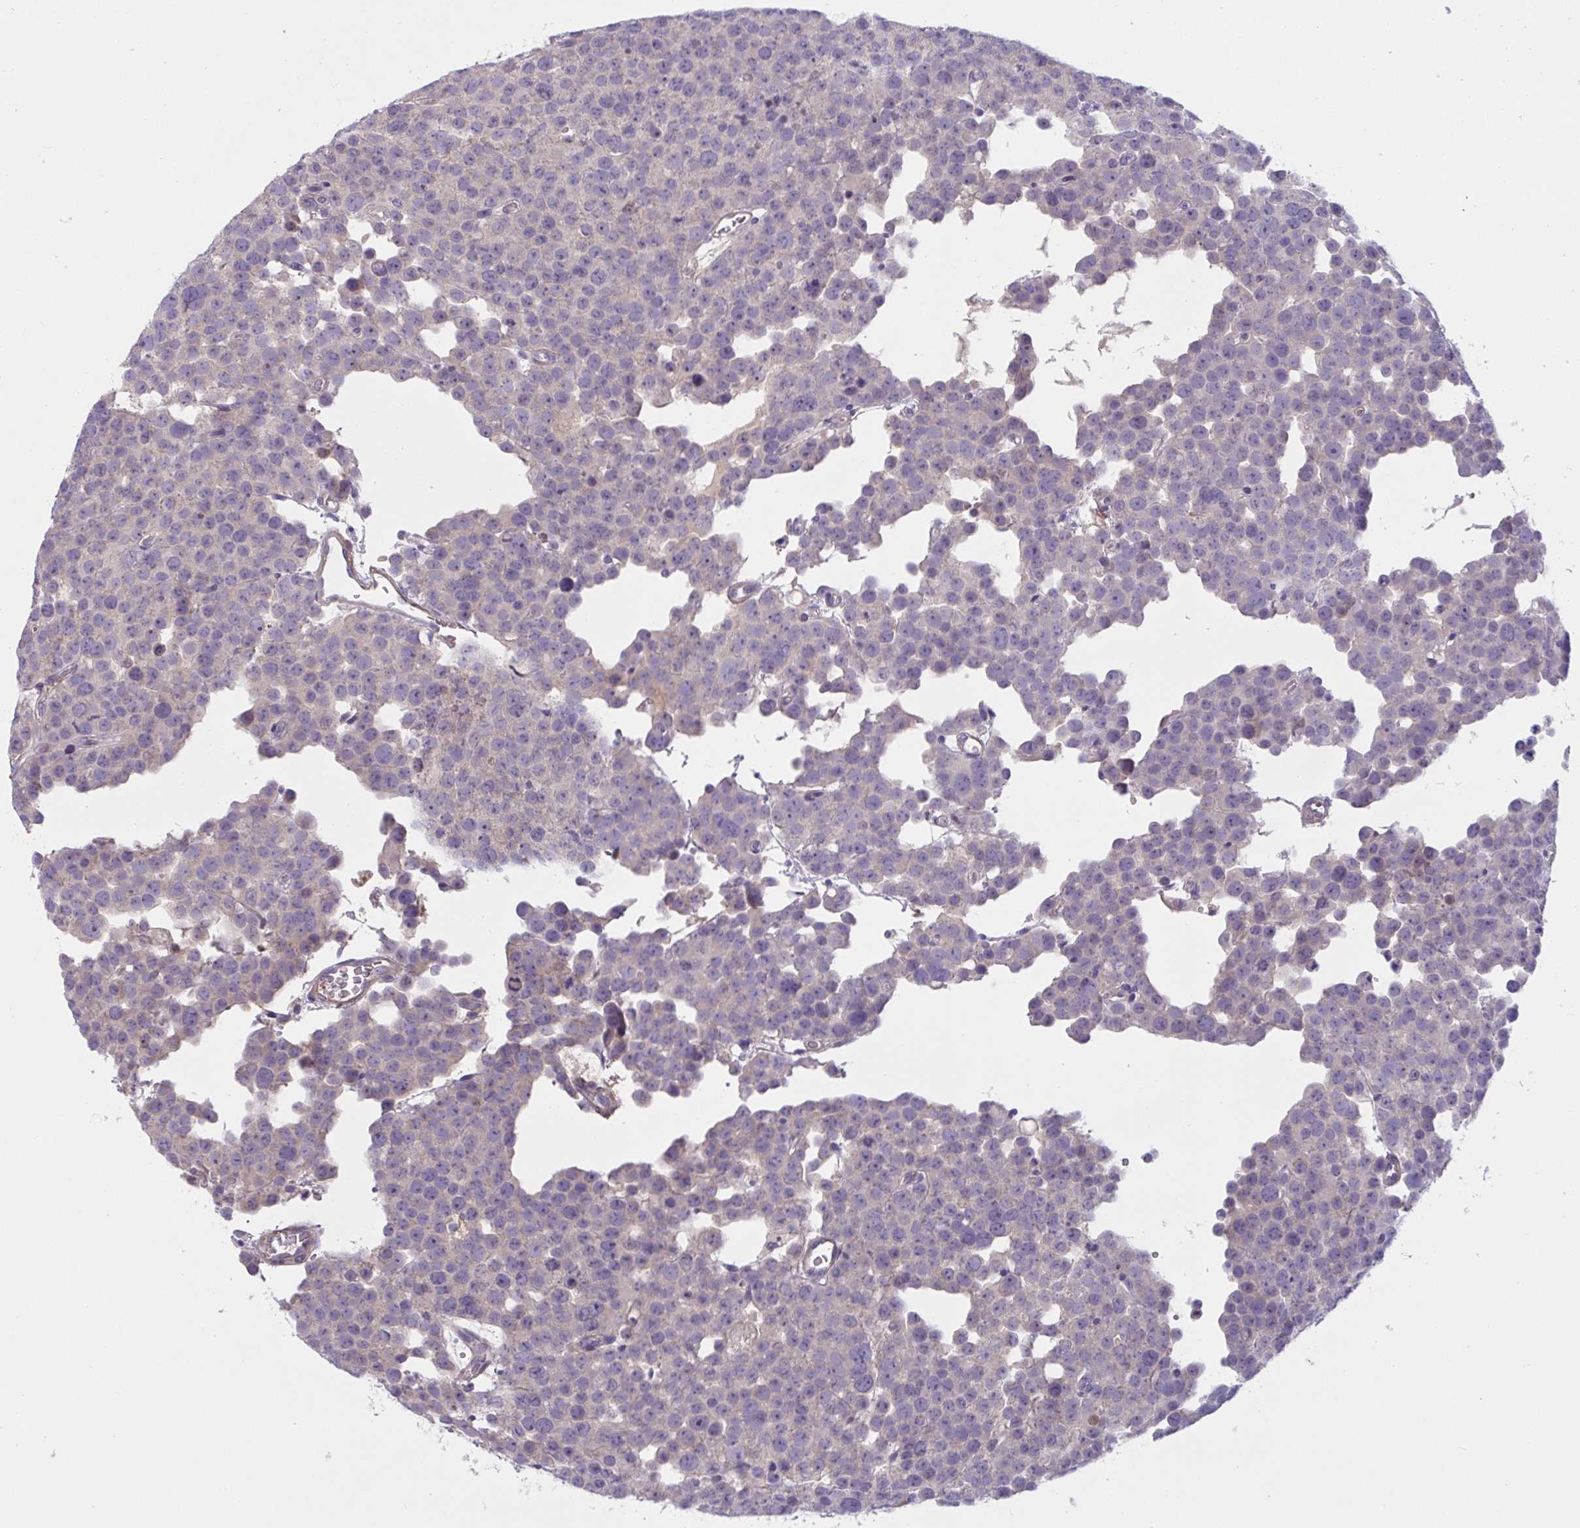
{"staining": {"intensity": "negative", "quantity": "none", "location": "none"}, "tissue": "testis cancer", "cell_type": "Tumor cells", "image_type": "cancer", "snomed": [{"axis": "morphology", "description": "Seminoma, NOS"}, {"axis": "topography", "description": "Testis"}], "caption": "Image shows no protein positivity in tumor cells of testis seminoma tissue. (DAB (3,3'-diaminobenzidine) immunohistochemistry with hematoxylin counter stain).", "gene": "WNT9B", "patient": {"sex": "male", "age": 71}}